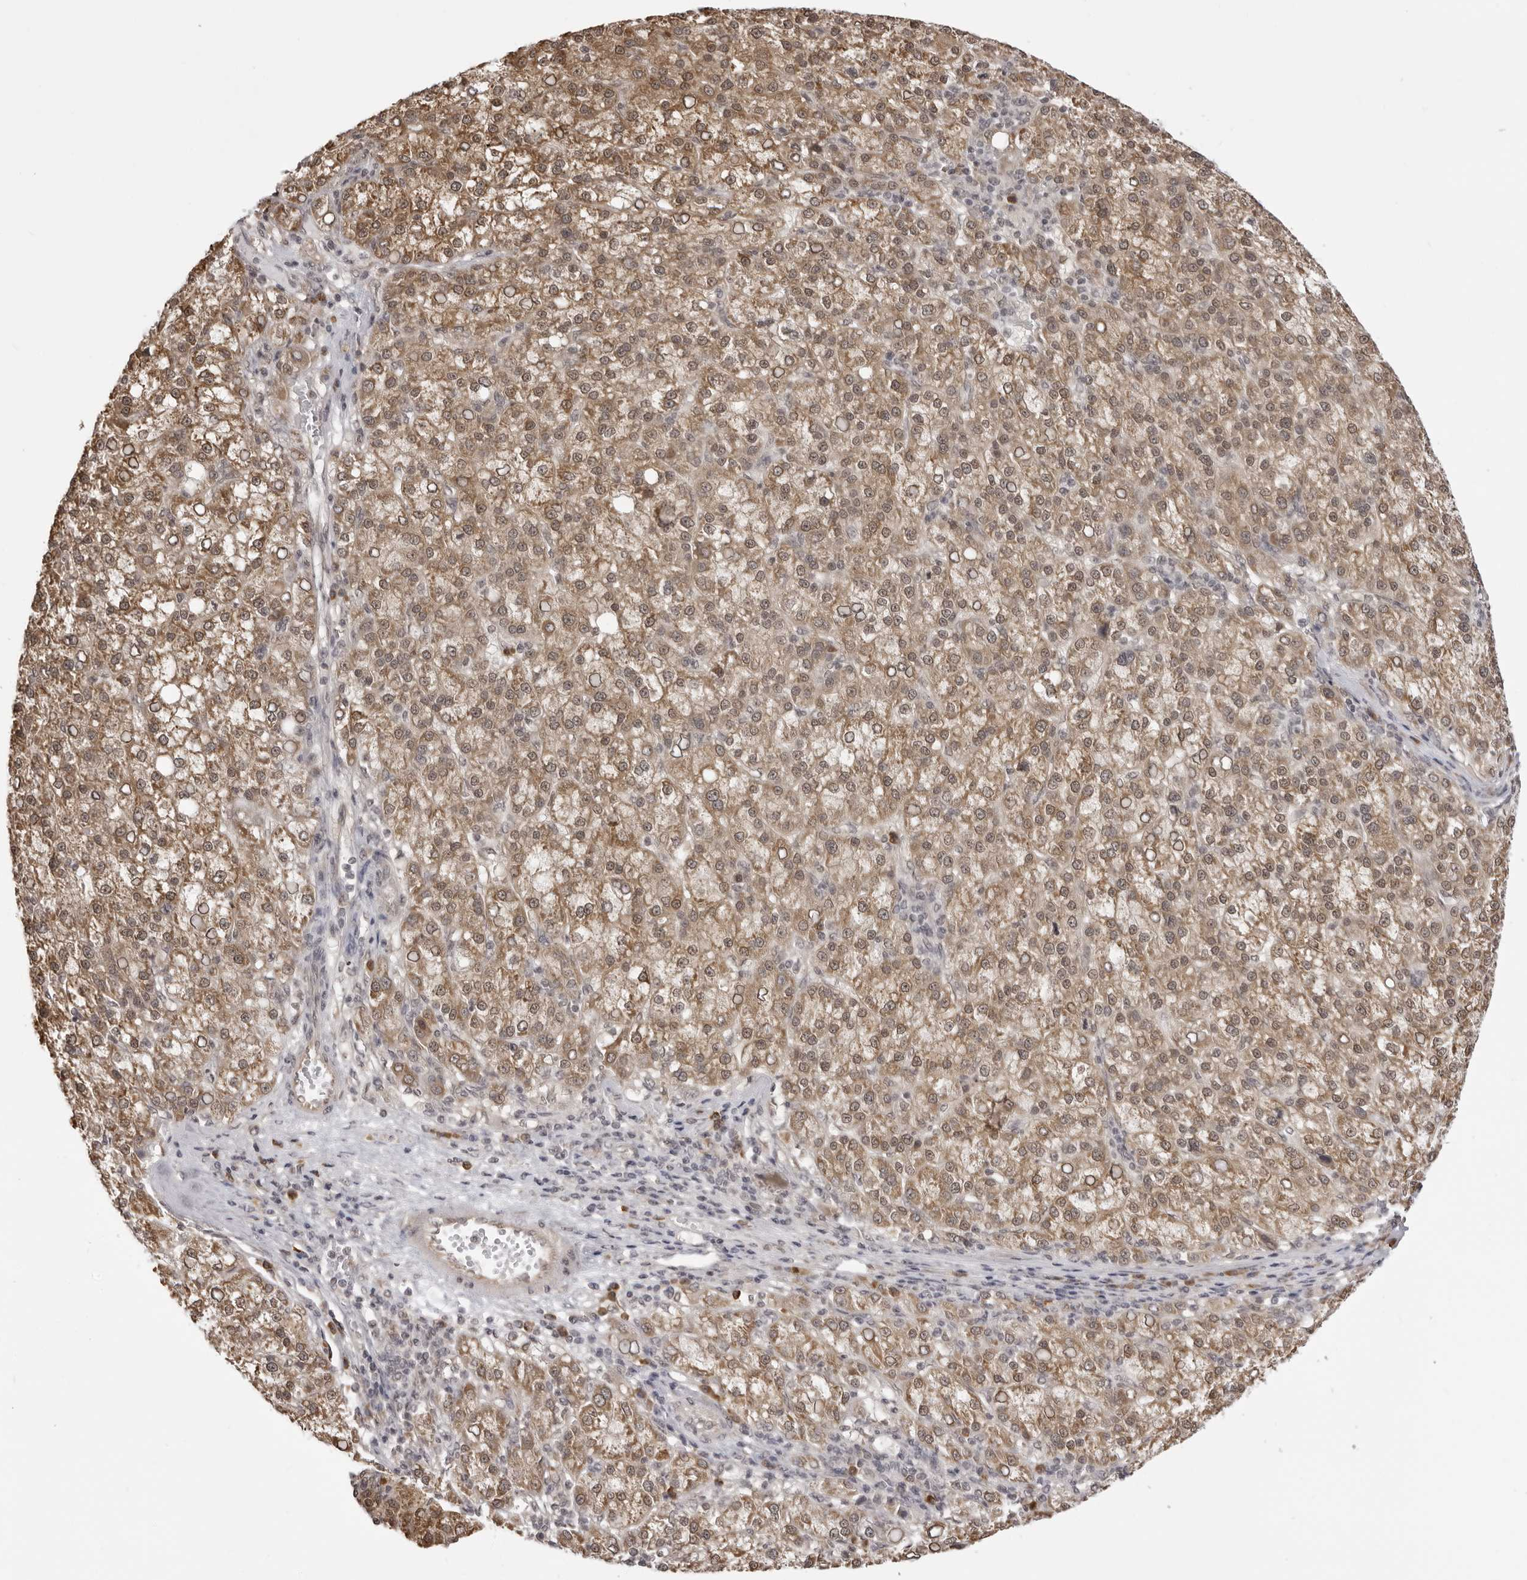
{"staining": {"intensity": "moderate", "quantity": ">75%", "location": "cytoplasmic/membranous"}, "tissue": "liver cancer", "cell_type": "Tumor cells", "image_type": "cancer", "snomed": [{"axis": "morphology", "description": "Carcinoma, Hepatocellular, NOS"}, {"axis": "topography", "description": "Liver"}], "caption": "Protein staining shows moderate cytoplasmic/membranous positivity in about >75% of tumor cells in liver hepatocellular carcinoma.", "gene": "ZC3H11A", "patient": {"sex": "female", "age": 58}}